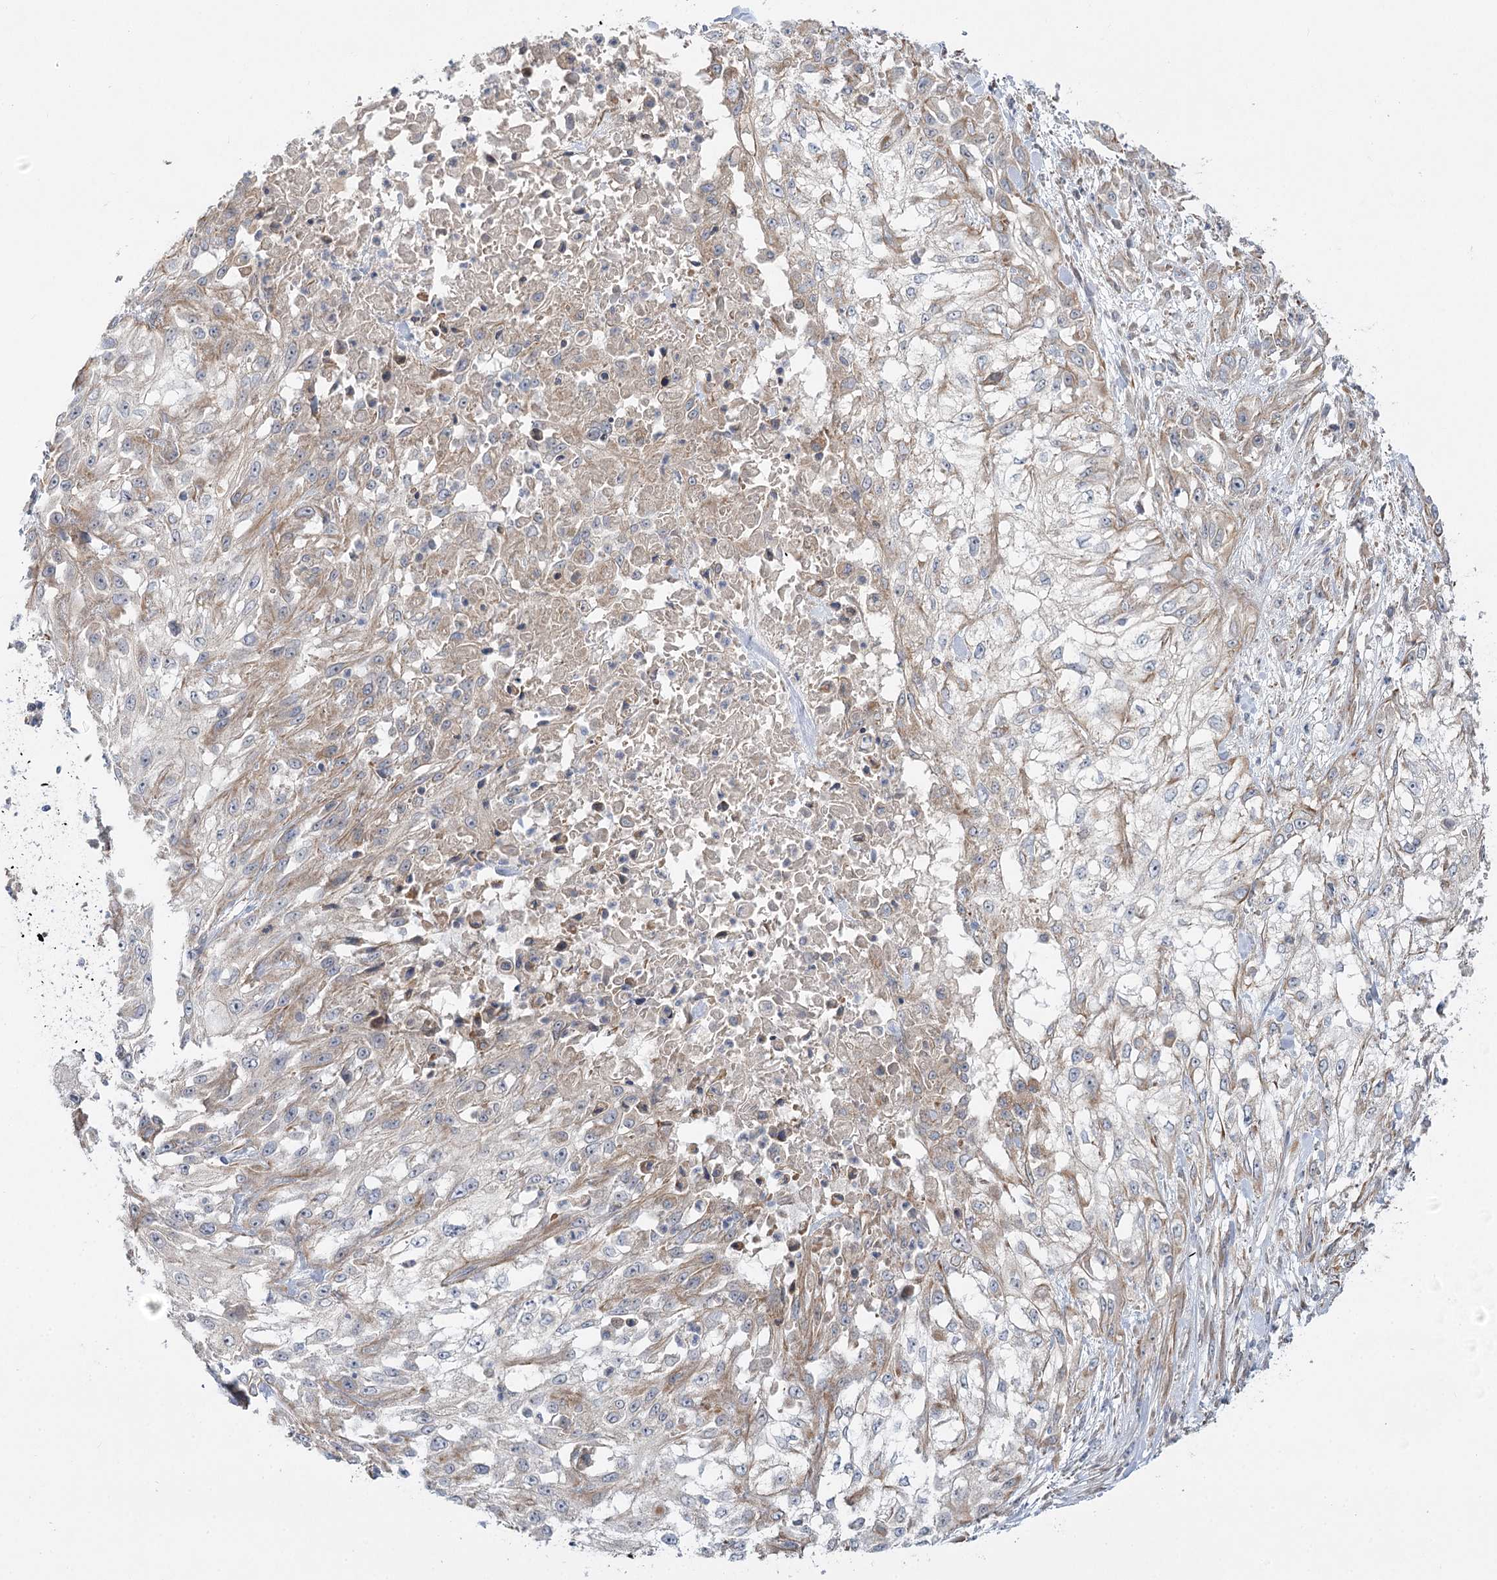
{"staining": {"intensity": "weak", "quantity": "<25%", "location": "cytoplasmic/membranous"}, "tissue": "skin cancer", "cell_type": "Tumor cells", "image_type": "cancer", "snomed": [{"axis": "morphology", "description": "Squamous cell carcinoma, NOS"}, {"axis": "morphology", "description": "Squamous cell carcinoma, metastatic, NOS"}, {"axis": "topography", "description": "Skin"}, {"axis": "topography", "description": "Lymph node"}], "caption": "A high-resolution micrograph shows immunohistochemistry staining of metastatic squamous cell carcinoma (skin), which exhibits no significant staining in tumor cells.", "gene": "KIAA0825", "patient": {"sex": "male", "age": 75}}